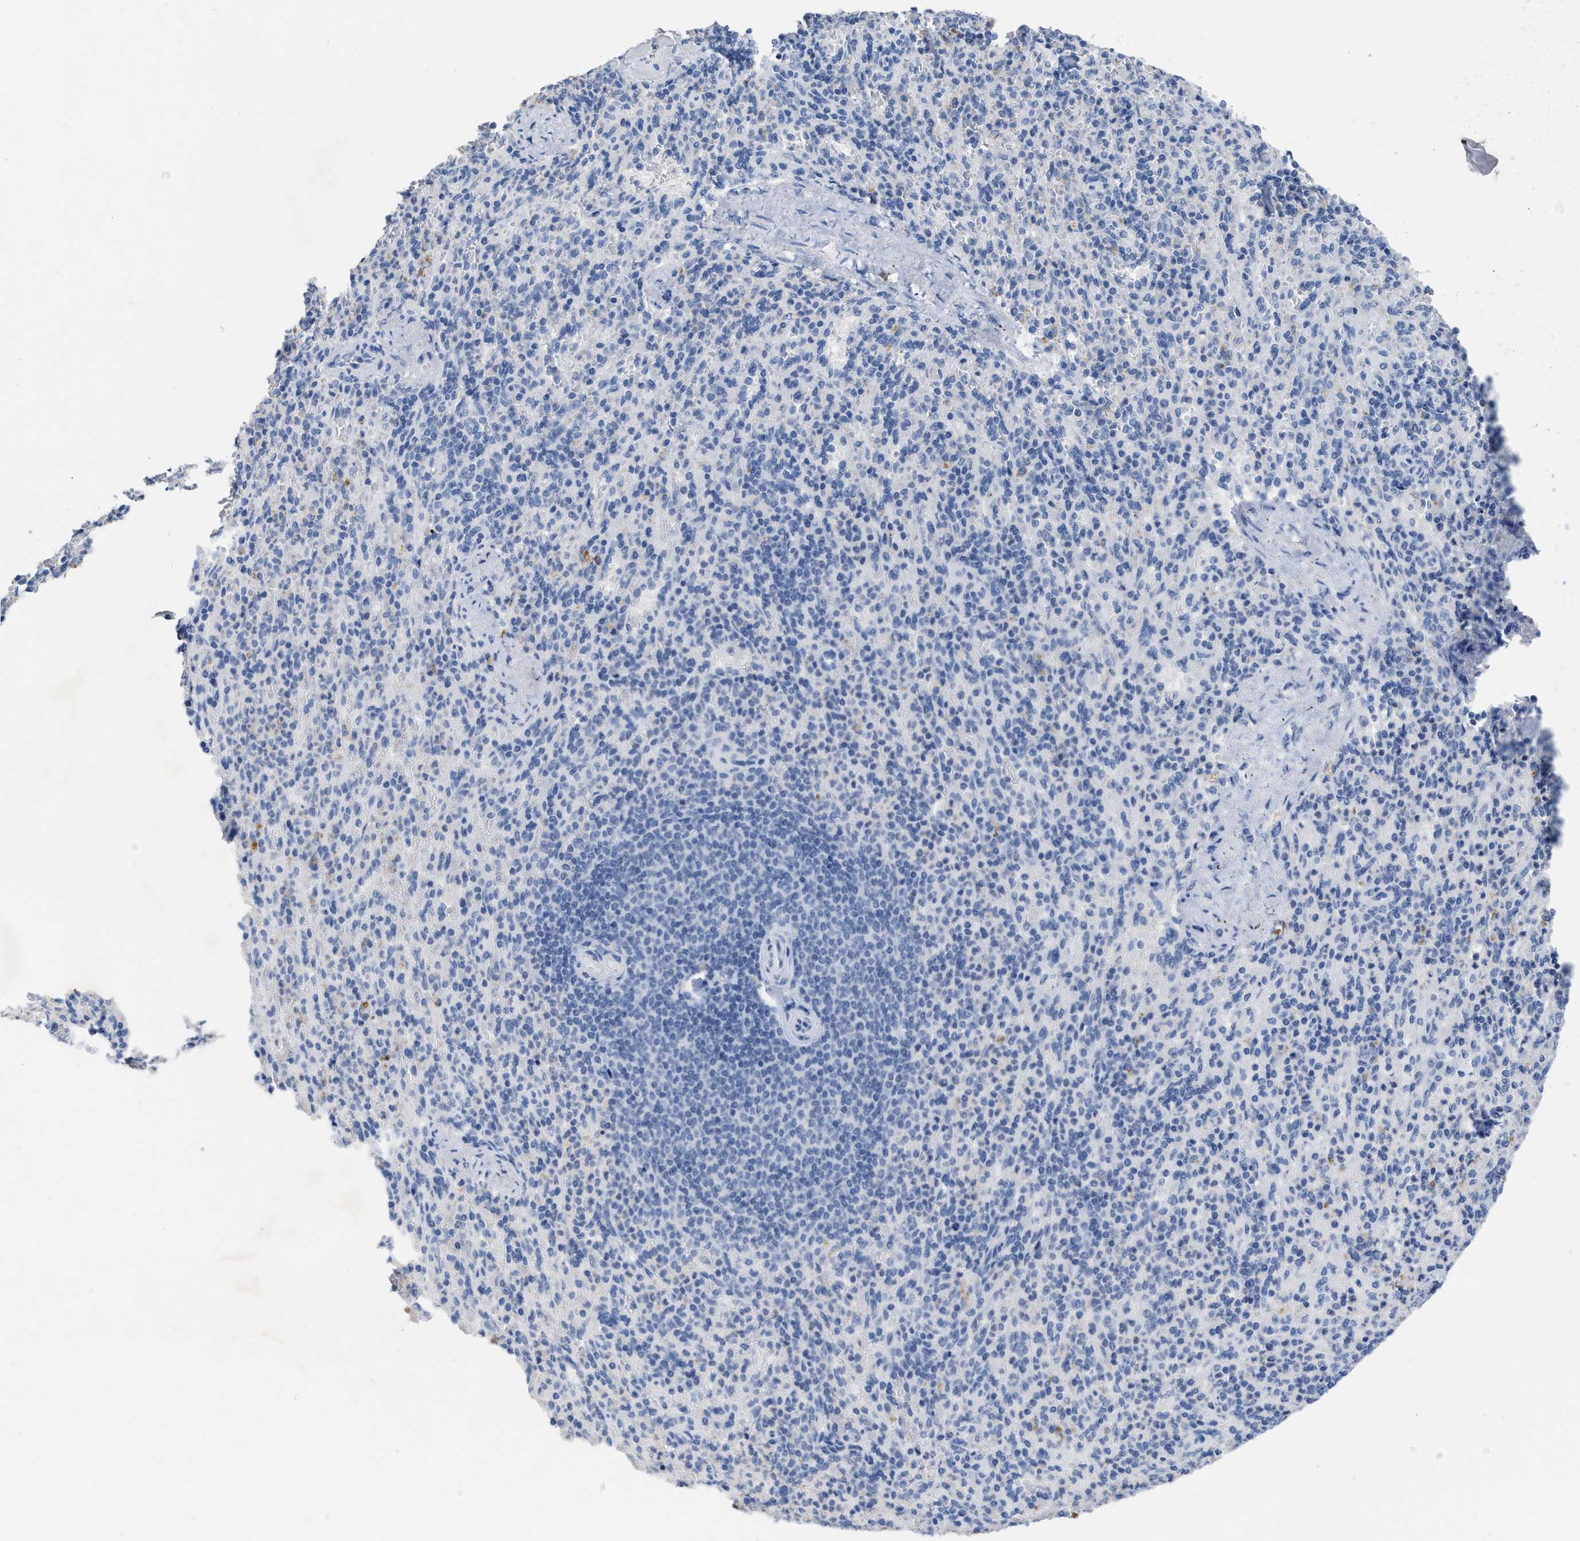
{"staining": {"intensity": "negative", "quantity": "none", "location": "none"}, "tissue": "spleen", "cell_type": "Cells in red pulp", "image_type": "normal", "snomed": [{"axis": "morphology", "description": "Normal tissue, NOS"}, {"axis": "topography", "description": "Spleen"}], "caption": "Cells in red pulp are negative for protein expression in benign human spleen. (DAB (3,3'-diaminobenzidine) IHC with hematoxylin counter stain).", "gene": "CEACAM5", "patient": {"sex": "female", "age": 74}}